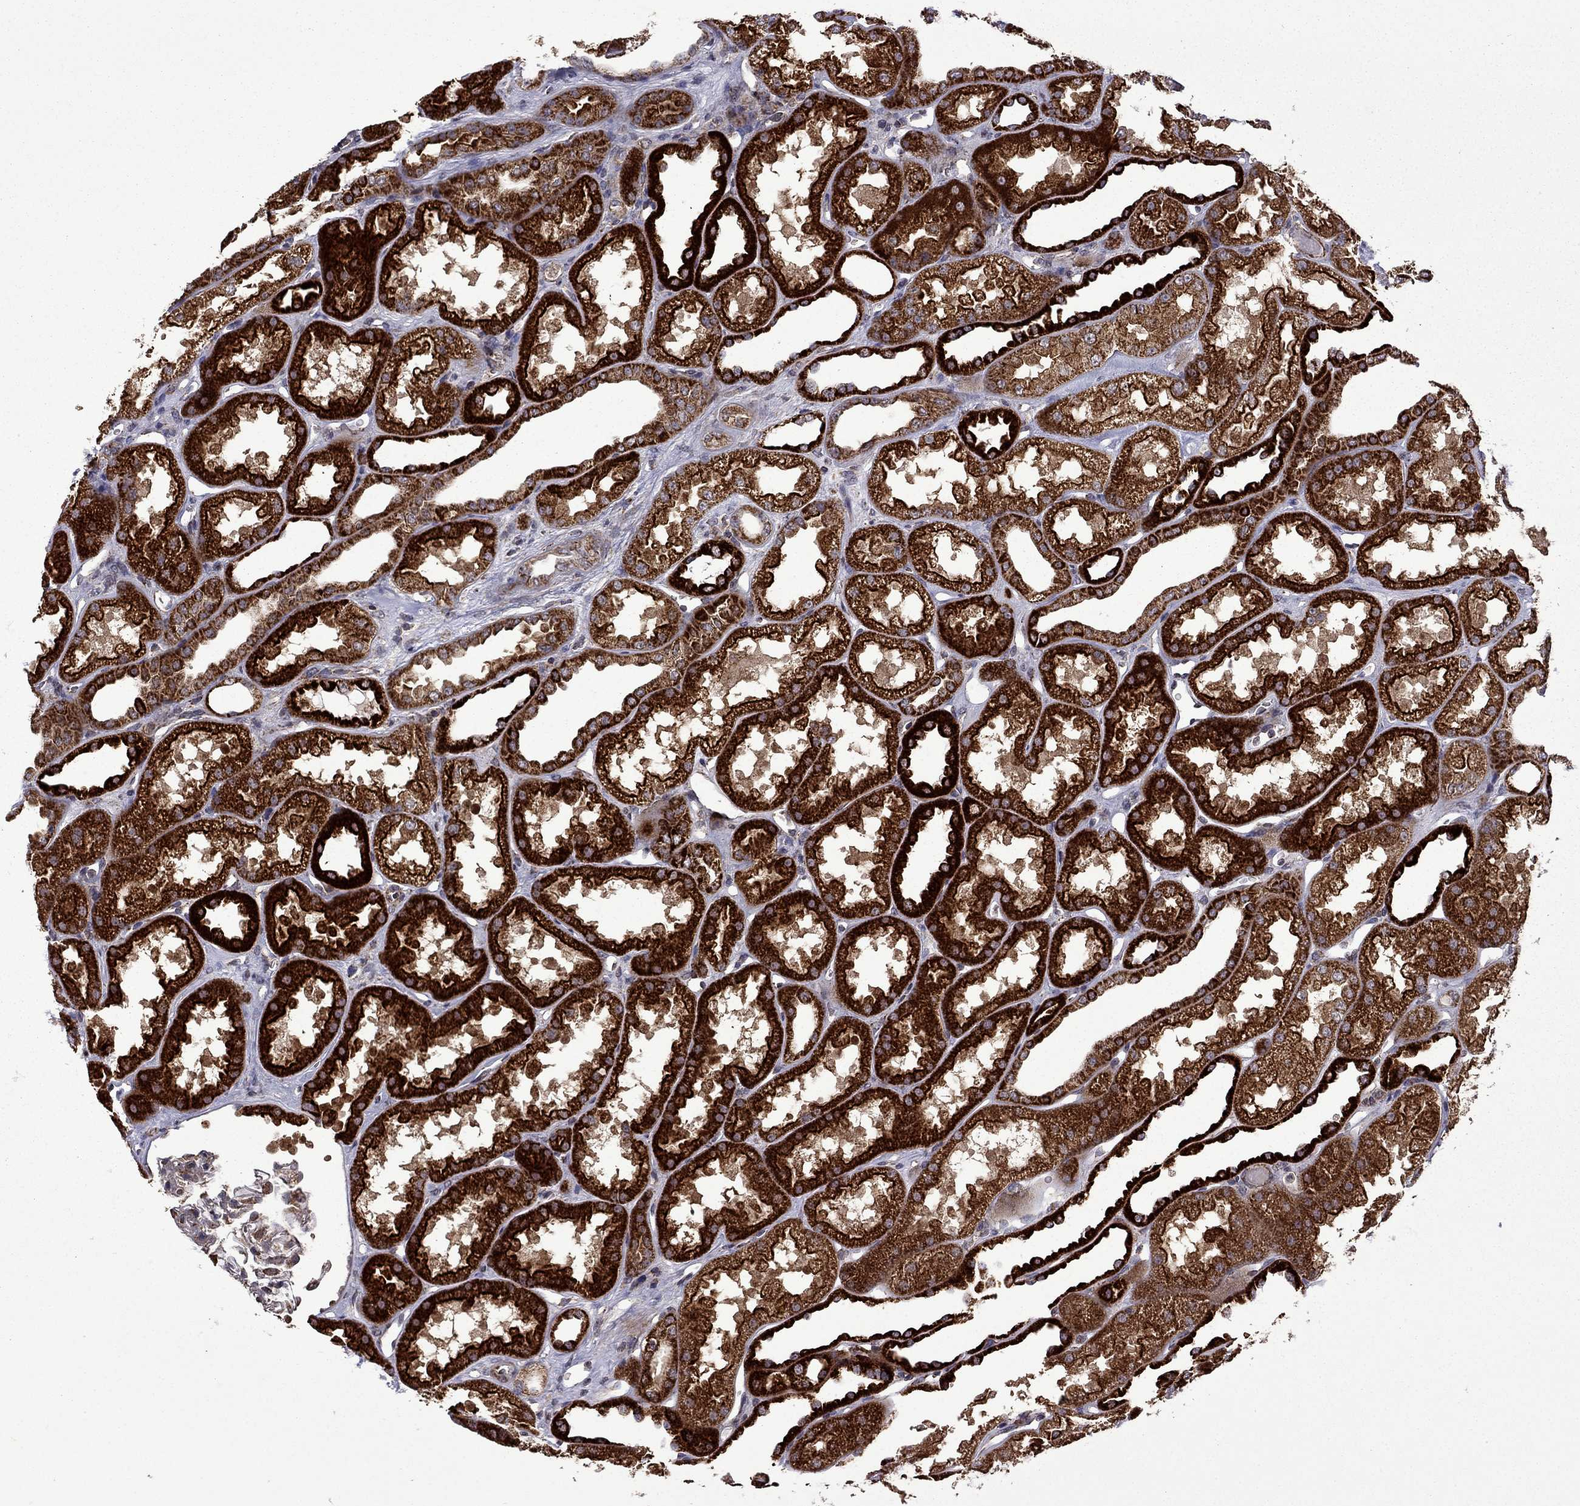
{"staining": {"intensity": "negative", "quantity": "none", "location": "none"}, "tissue": "kidney", "cell_type": "Cells in glomeruli", "image_type": "normal", "snomed": [{"axis": "morphology", "description": "Normal tissue, NOS"}, {"axis": "topography", "description": "Kidney"}], "caption": "IHC of unremarkable human kidney reveals no positivity in cells in glomeruli.", "gene": "TAB2", "patient": {"sex": "male", "age": 61}}